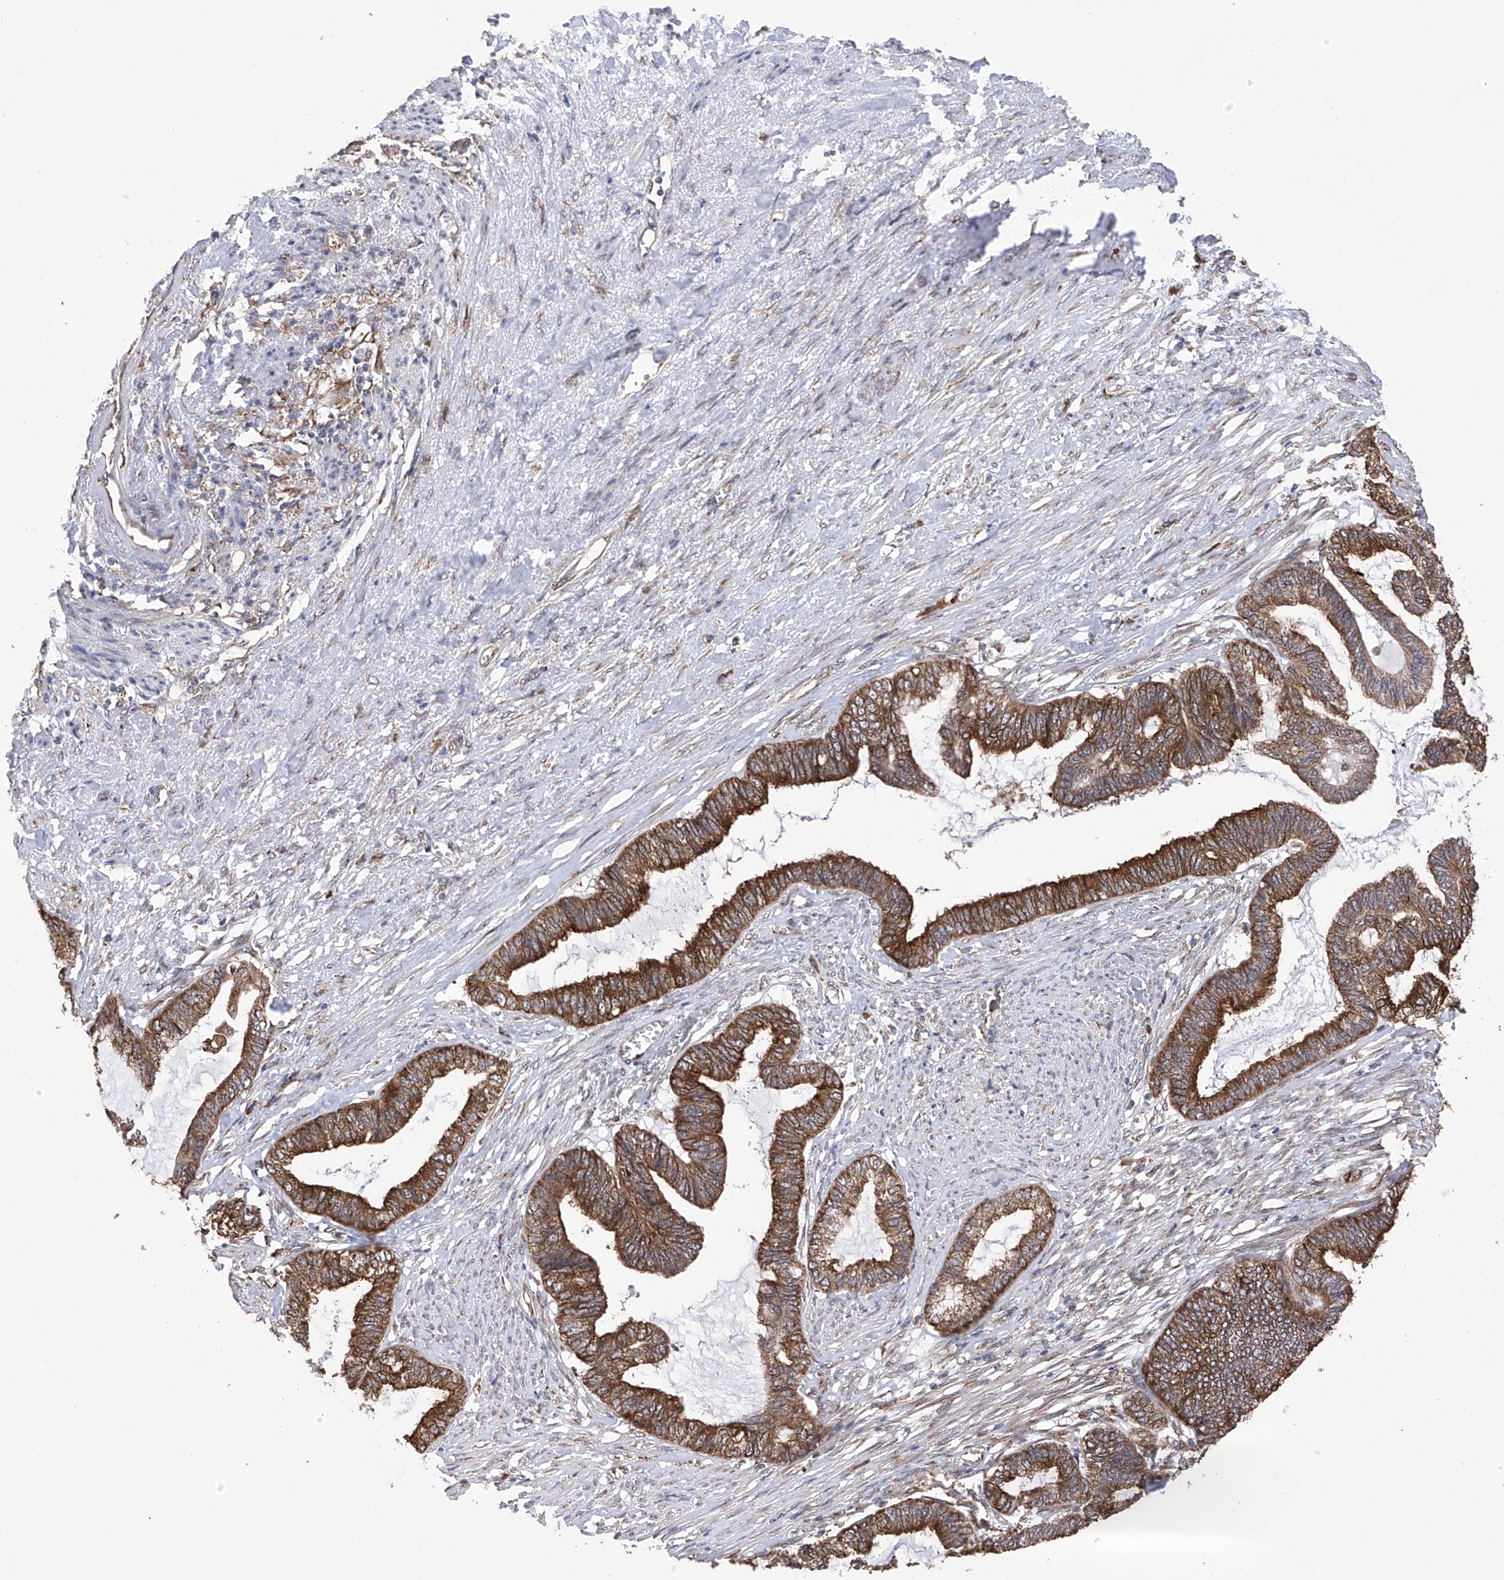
{"staining": {"intensity": "strong", "quantity": ">75%", "location": "cytoplasmic/membranous"}, "tissue": "endometrial cancer", "cell_type": "Tumor cells", "image_type": "cancer", "snomed": [{"axis": "morphology", "description": "Adenocarcinoma, NOS"}, {"axis": "topography", "description": "Endometrium"}], "caption": "Endometrial cancer (adenocarcinoma) stained with a protein marker shows strong staining in tumor cells.", "gene": "DNAH8", "patient": {"sex": "female", "age": 86}}